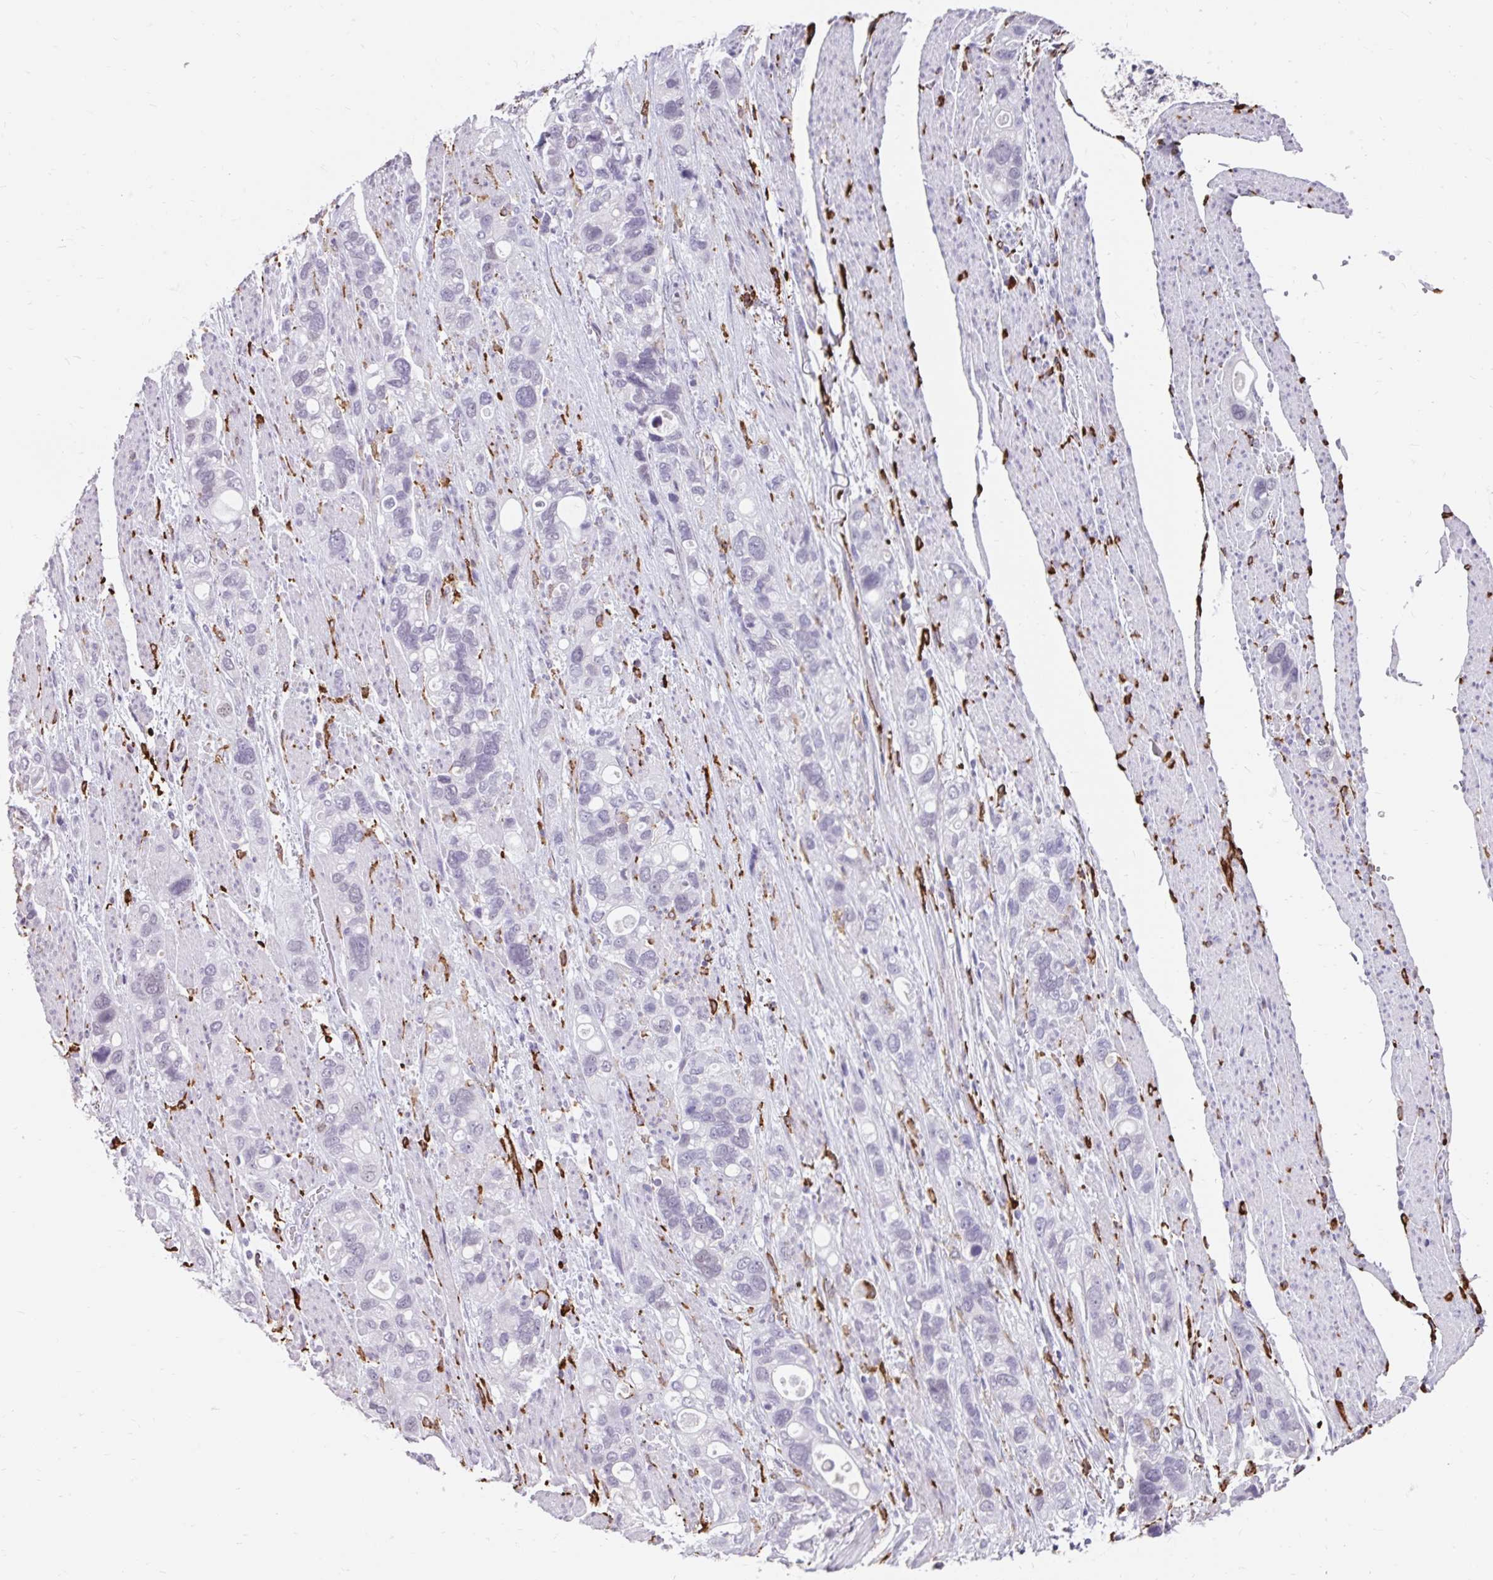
{"staining": {"intensity": "negative", "quantity": "none", "location": "none"}, "tissue": "stomach cancer", "cell_type": "Tumor cells", "image_type": "cancer", "snomed": [{"axis": "morphology", "description": "Adenocarcinoma, NOS"}, {"axis": "topography", "description": "Stomach, upper"}], "caption": "There is no significant expression in tumor cells of stomach cancer (adenocarcinoma).", "gene": "CD163", "patient": {"sex": "female", "age": 81}}